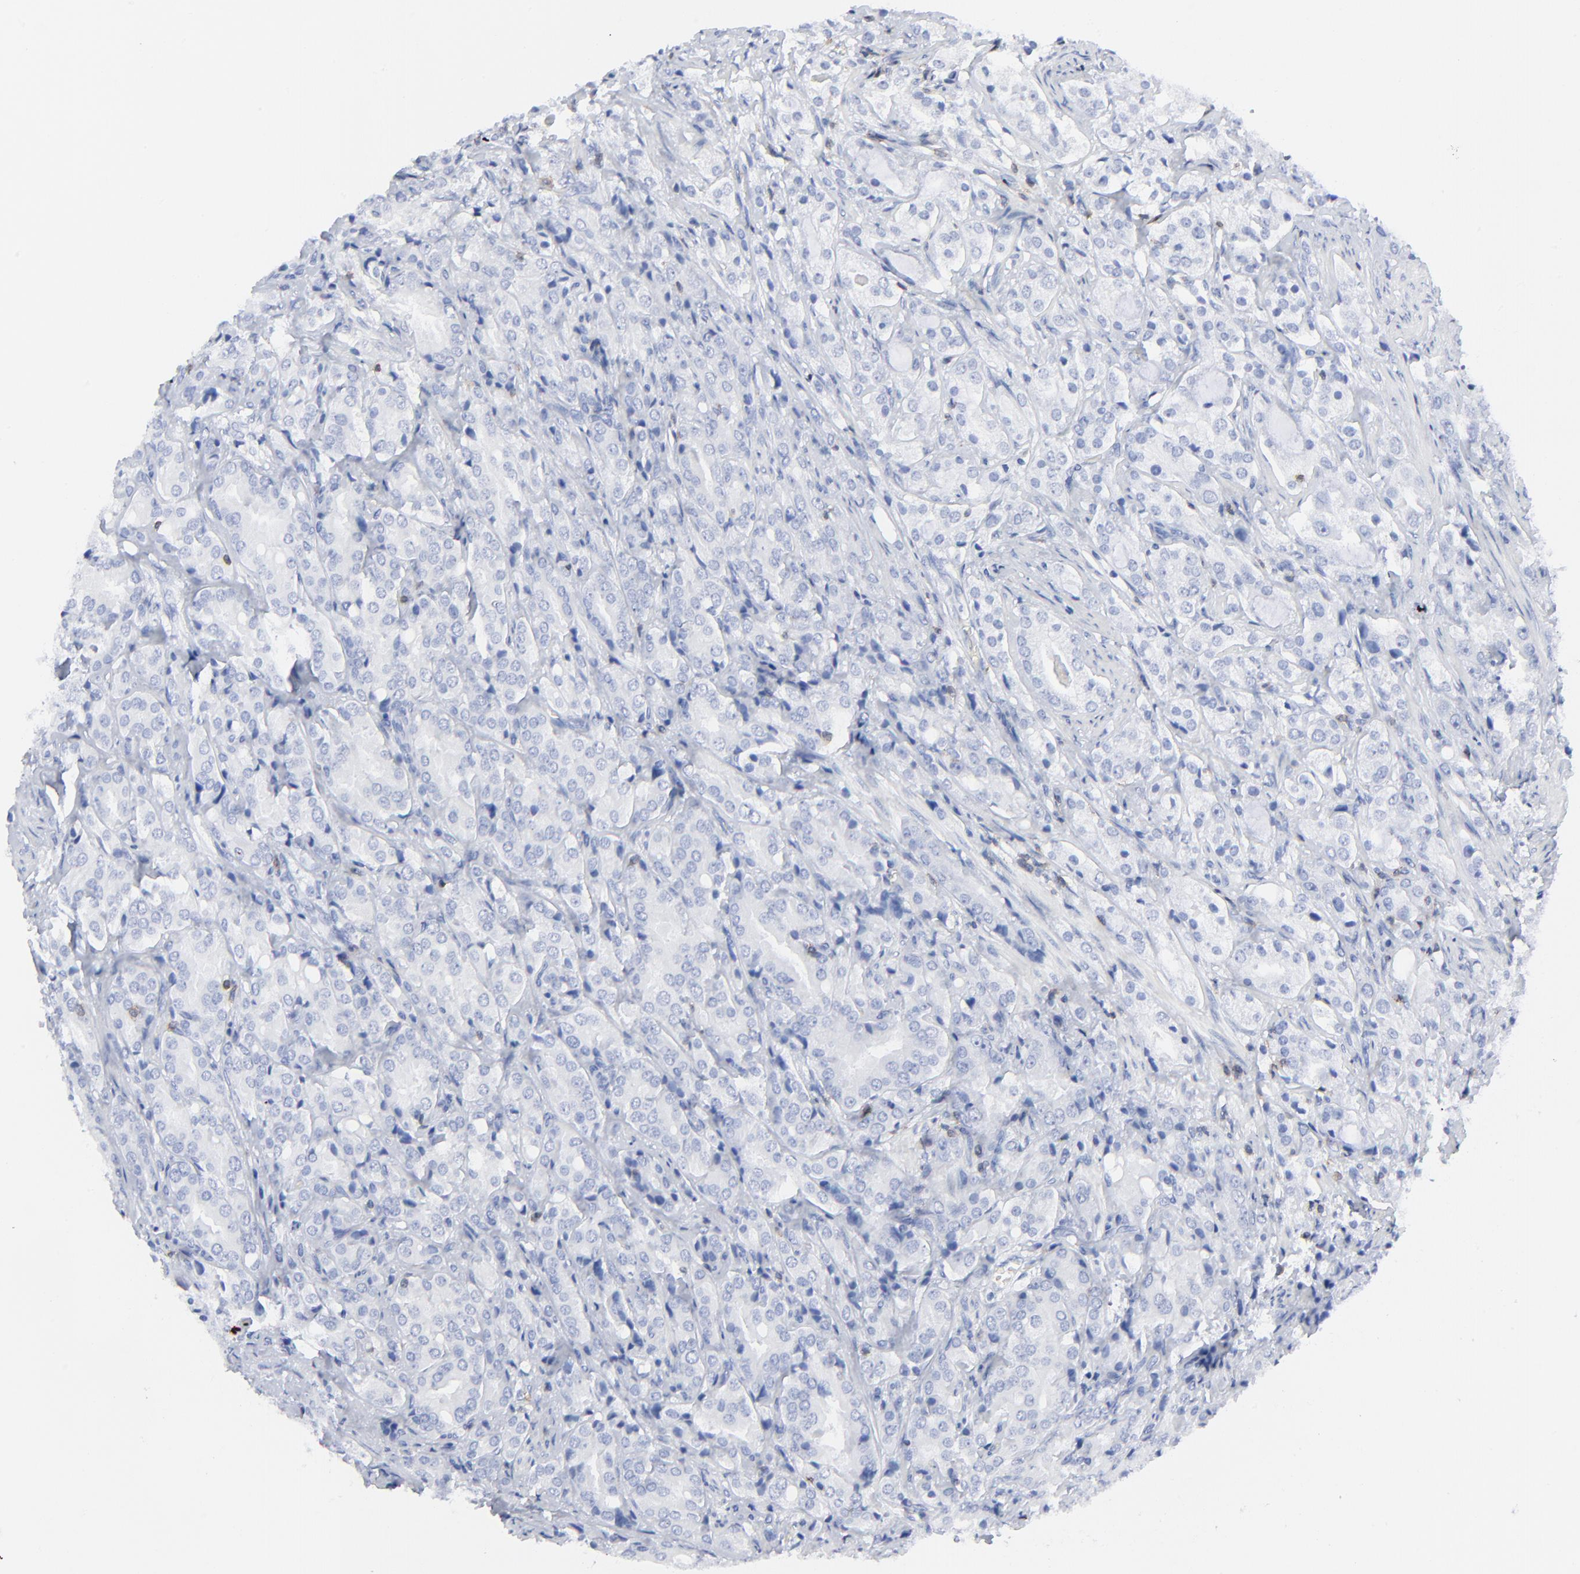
{"staining": {"intensity": "negative", "quantity": "none", "location": "none"}, "tissue": "prostate cancer", "cell_type": "Tumor cells", "image_type": "cancer", "snomed": [{"axis": "morphology", "description": "Adenocarcinoma, High grade"}, {"axis": "topography", "description": "Prostate"}], "caption": "Prostate high-grade adenocarcinoma was stained to show a protein in brown. There is no significant staining in tumor cells.", "gene": "LCK", "patient": {"sex": "male", "age": 68}}